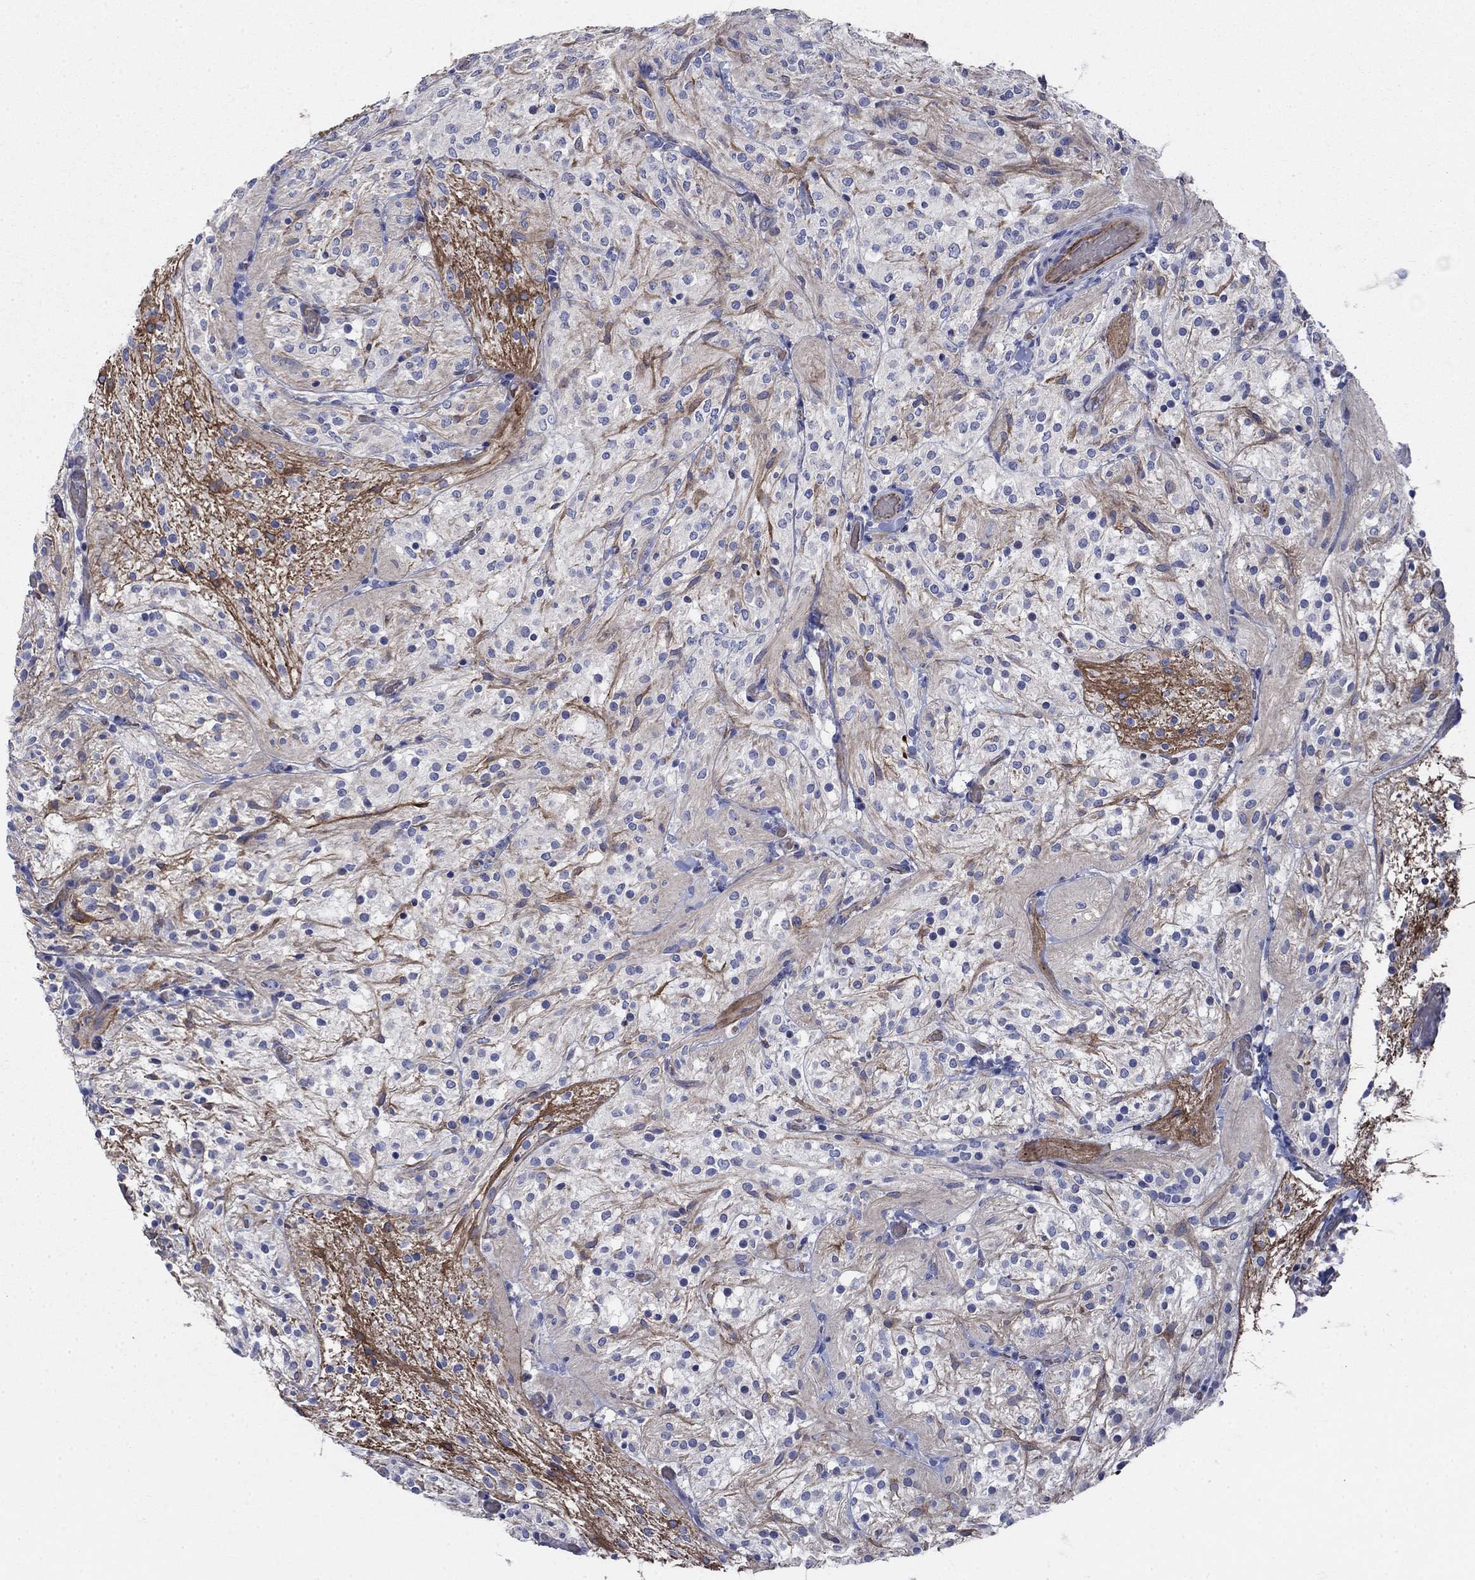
{"staining": {"intensity": "negative", "quantity": "none", "location": "none"}, "tissue": "glioma", "cell_type": "Tumor cells", "image_type": "cancer", "snomed": [{"axis": "morphology", "description": "Glioma, malignant, Low grade"}, {"axis": "topography", "description": "Brain"}], "caption": "IHC of low-grade glioma (malignant) demonstrates no staining in tumor cells.", "gene": "FLNC", "patient": {"sex": "male", "age": 3}}